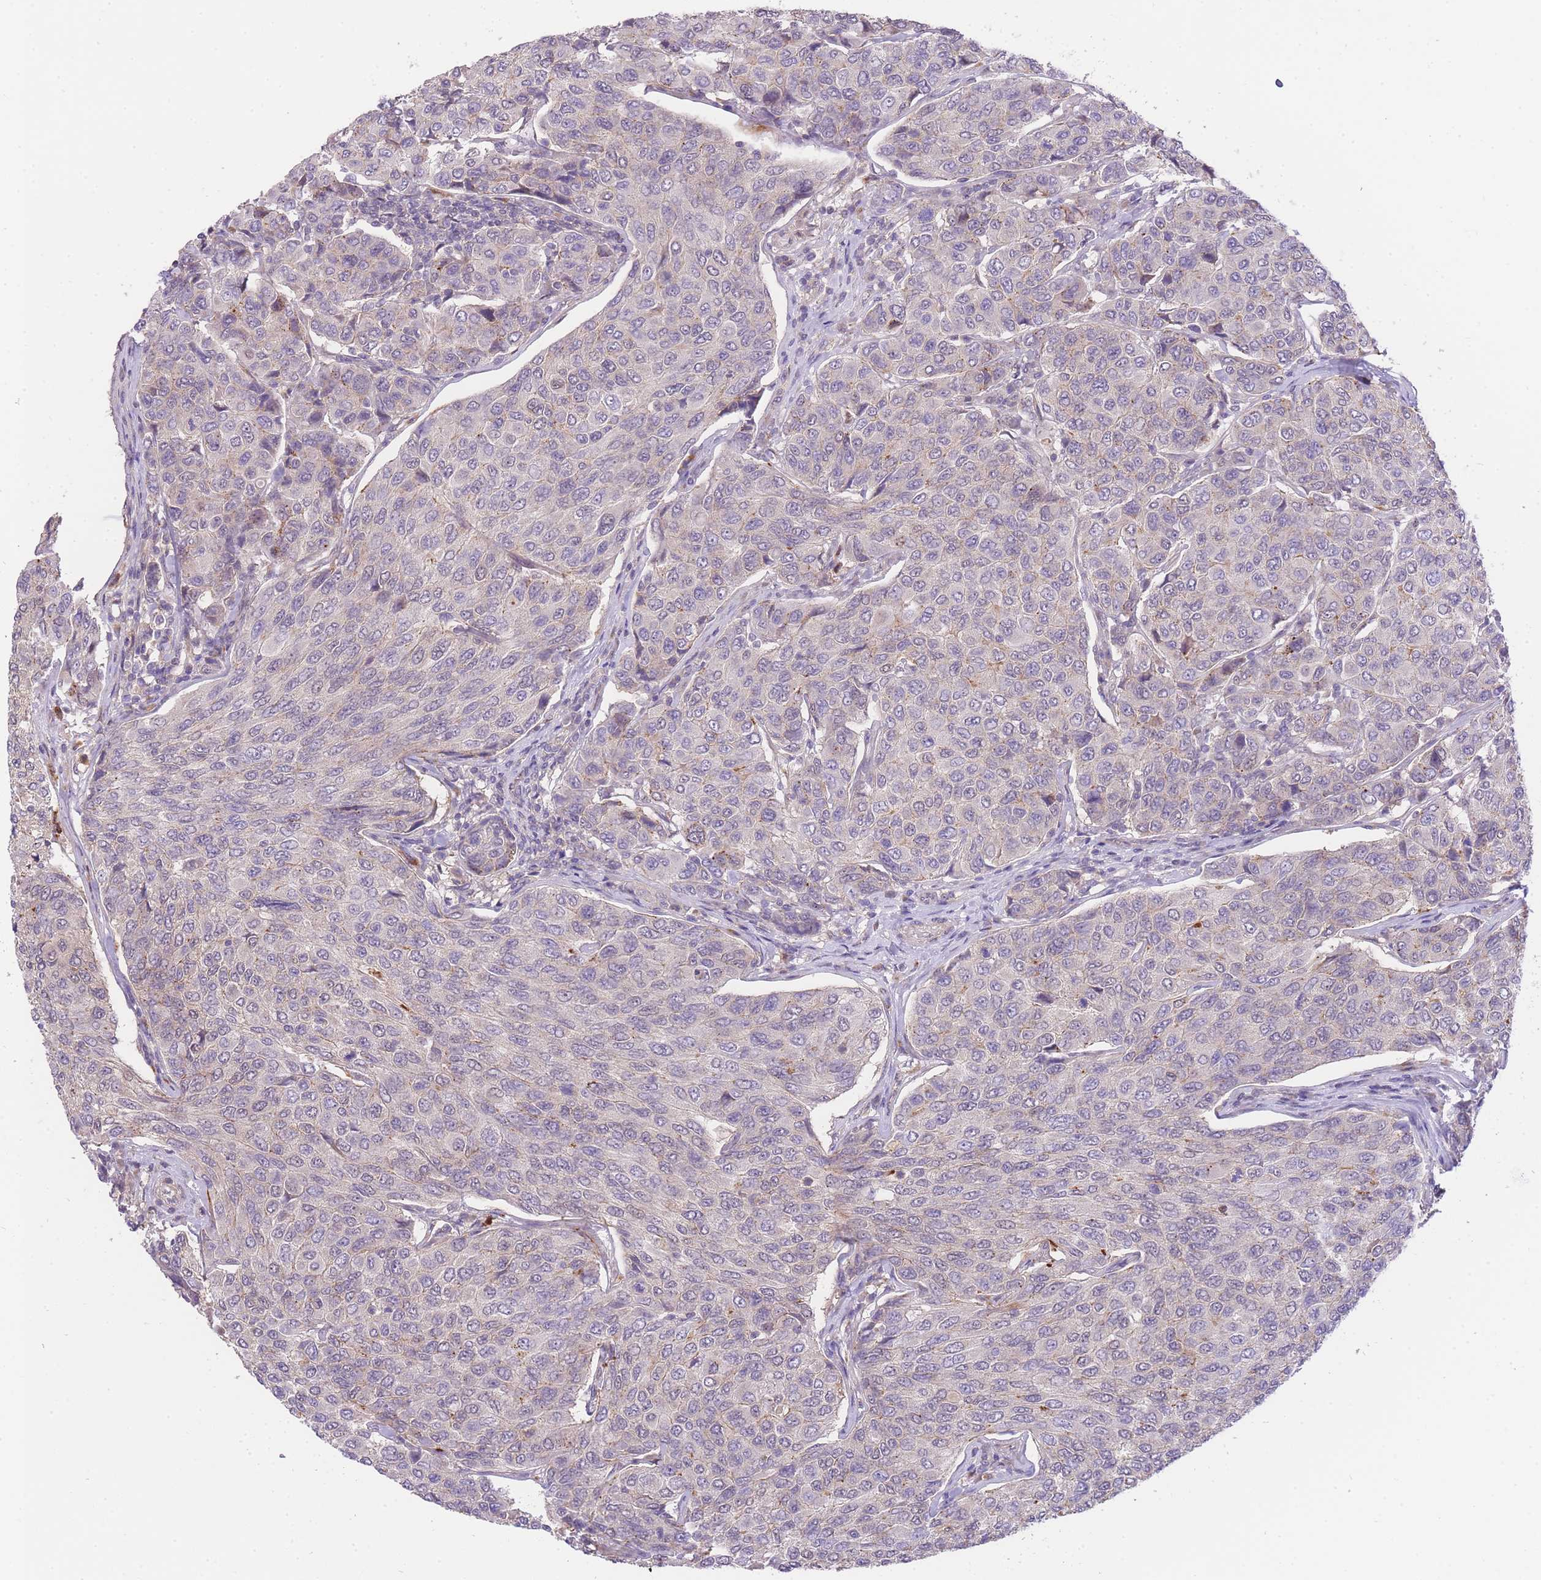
{"staining": {"intensity": "negative", "quantity": "none", "location": "none"}, "tissue": "breast cancer", "cell_type": "Tumor cells", "image_type": "cancer", "snomed": [{"axis": "morphology", "description": "Duct carcinoma"}, {"axis": "topography", "description": "Breast"}], "caption": "Immunohistochemistry of human breast cancer displays no staining in tumor cells. (DAB immunohistochemistry (IHC) with hematoxylin counter stain).", "gene": "UBXN7", "patient": {"sex": "female", "age": 55}}